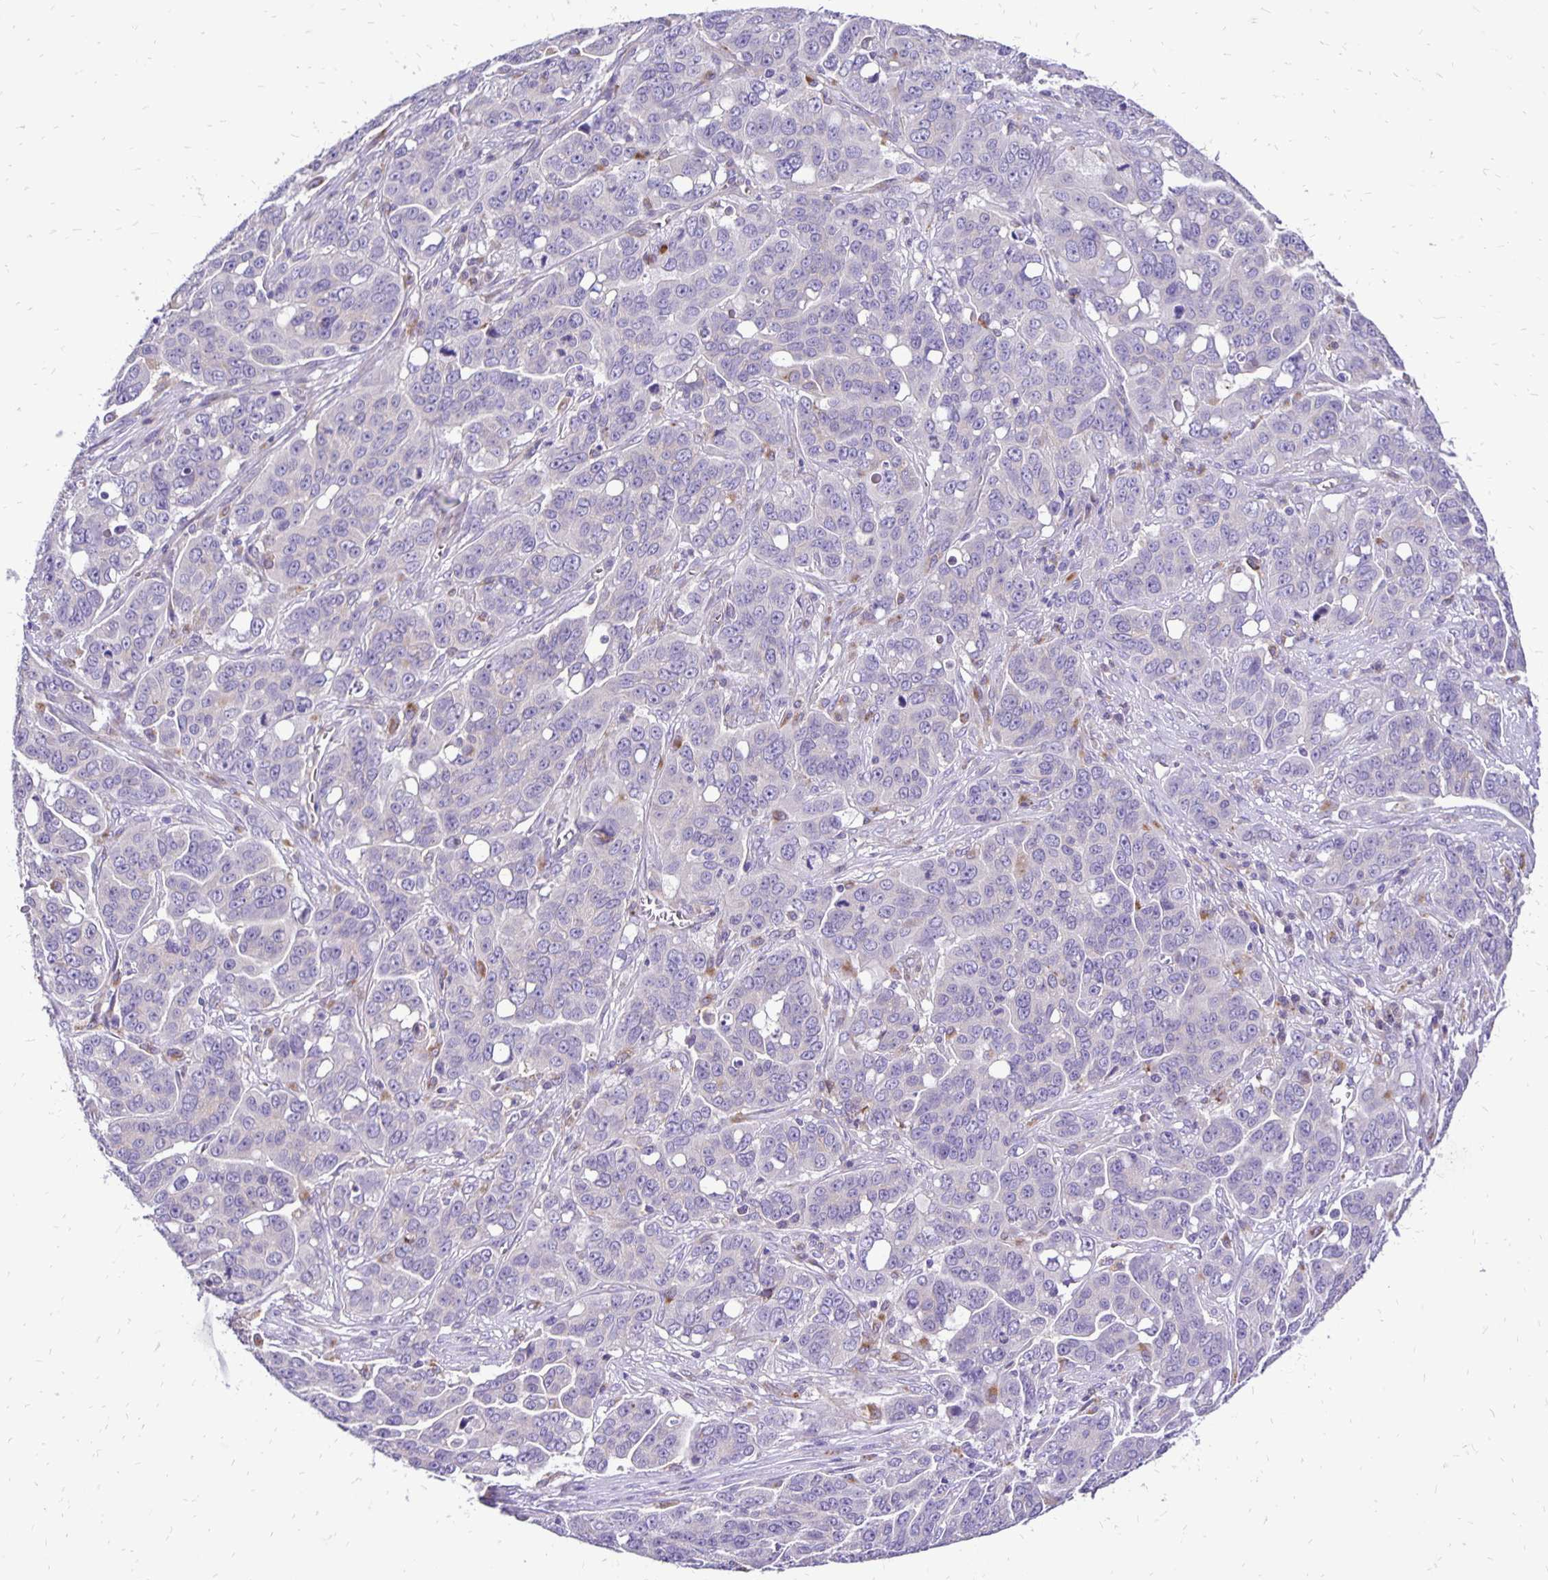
{"staining": {"intensity": "negative", "quantity": "none", "location": "none"}, "tissue": "ovarian cancer", "cell_type": "Tumor cells", "image_type": "cancer", "snomed": [{"axis": "morphology", "description": "Carcinoma, endometroid"}, {"axis": "topography", "description": "Ovary"}], "caption": "High power microscopy image of an immunohistochemistry (IHC) photomicrograph of ovarian endometroid carcinoma, revealing no significant positivity in tumor cells.", "gene": "EIF5A", "patient": {"sex": "female", "age": 78}}